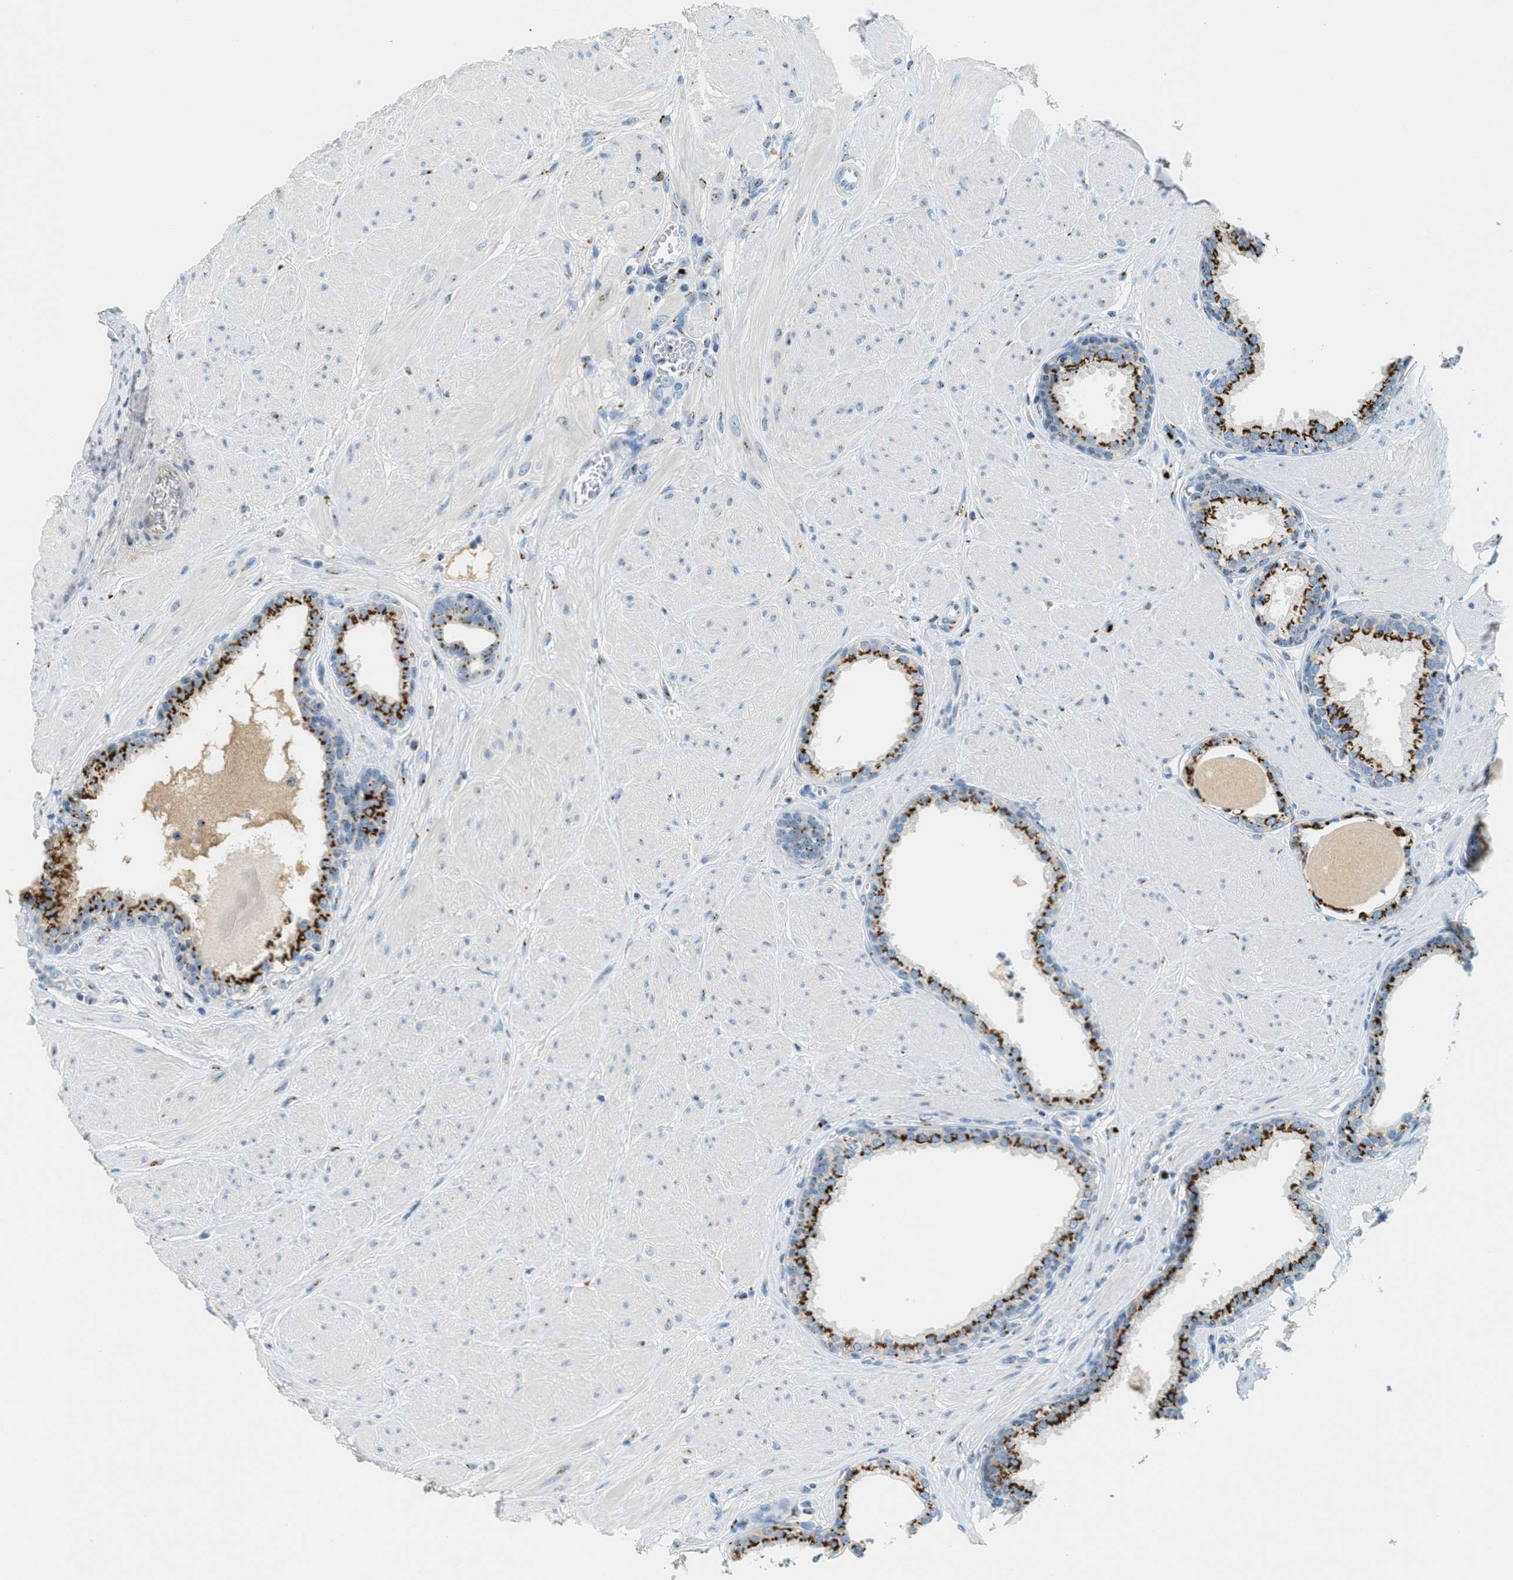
{"staining": {"intensity": "strong", "quantity": ">75%", "location": "cytoplasmic/membranous"}, "tissue": "prostate", "cell_type": "Glandular cells", "image_type": "normal", "snomed": [{"axis": "morphology", "description": "Normal tissue, NOS"}, {"axis": "topography", "description": "Prostate"}], "caption": "Protein staining exhibits strong cytoplasmic/membranous expression in approximately >75% of glandular cells in benign prostate. The staining was performed using DAB (3,3'-diaminobenzidine) to visualize the protein expression in brown, while the nuclei were stained in blue with hematoxylin (Magnification: 20x).", "gene": "ENTPD4", "patient": {"sex": "male", "age": 51}}